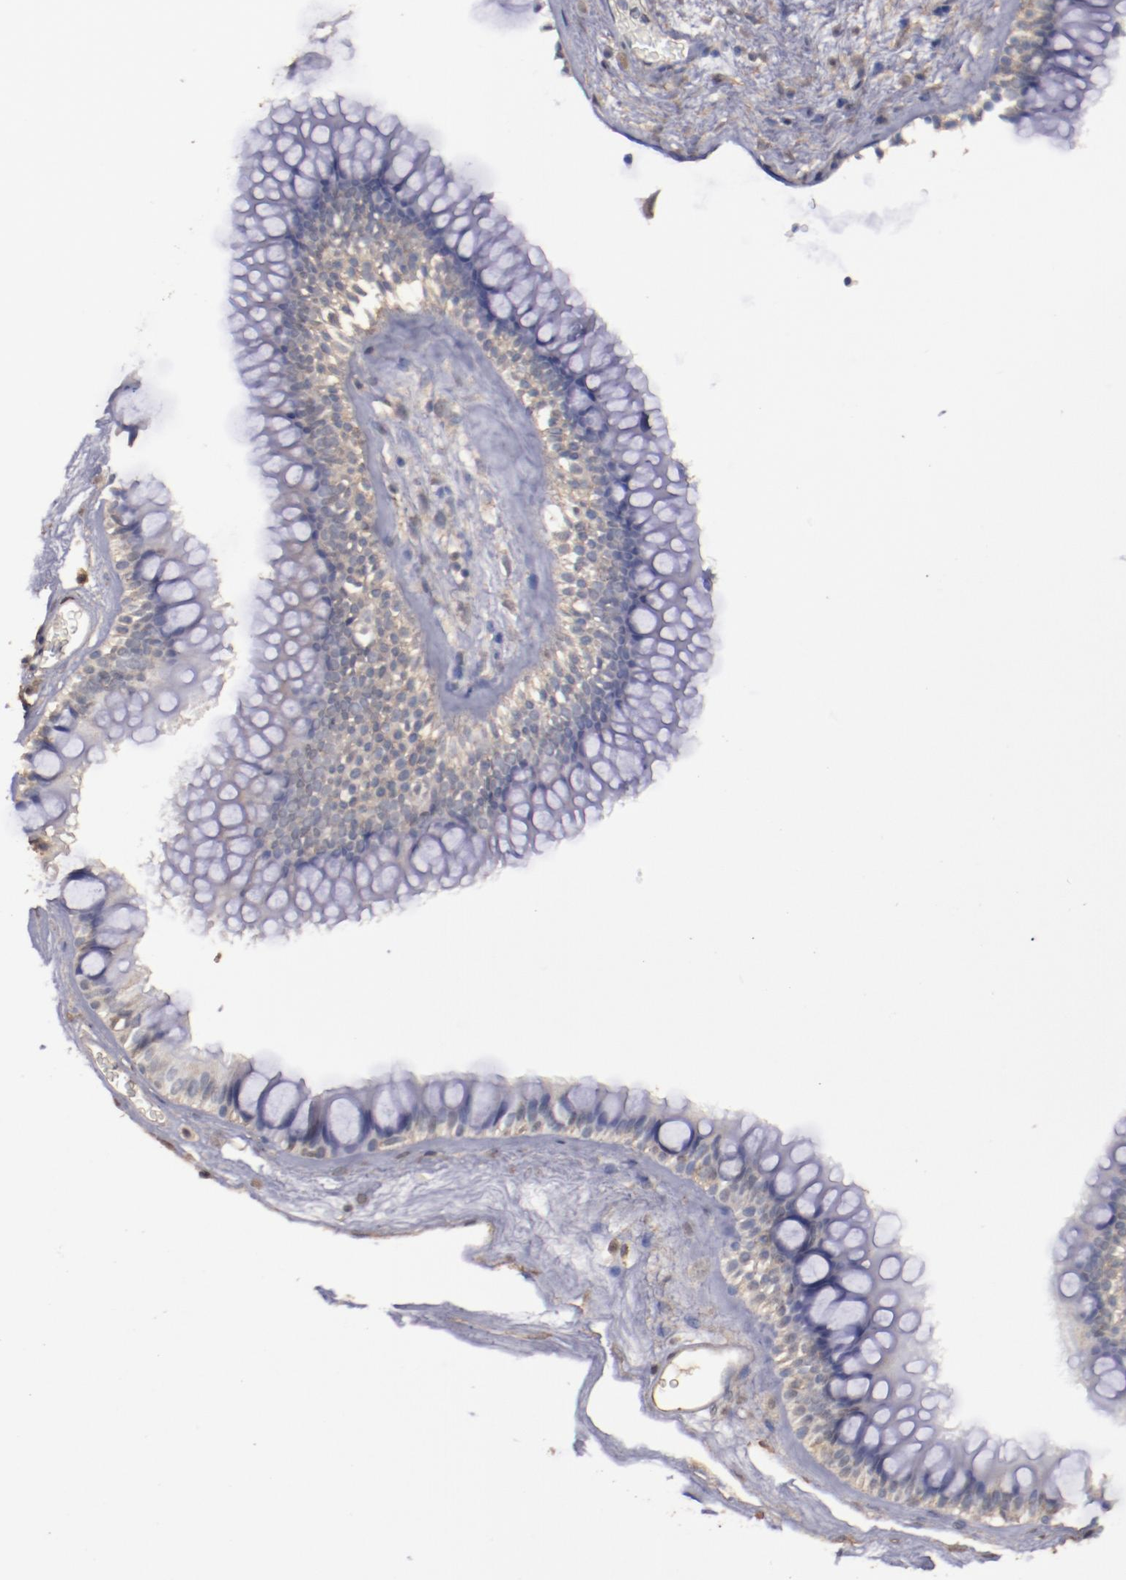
{"staining": {"intensity": "moderate", "quantity": ">75%", "location": "cytoplasmic/membranous"}, "tissue": "nasopharynx", "cell_type": "Respiratory epithelial cells", "image_type": "normal", "snomed": [{"axis": "morphology", "description": "Normal tissue, NOS"}, {"axis": "morphology", "description": "Inflammation, NOS"}, {"axis": "topography", "description": "Nasopharynx"}], "caption": "DAB (3,3'-diaminobenzidine) immunohistochemical staining of normal nasopharynx shows moderate cytoplasmic/membranous protein expression in approximately >75% of respiratory epithelial cells.", "gene": "FAT1", "patient": {"sex": "male", "age": 48}}